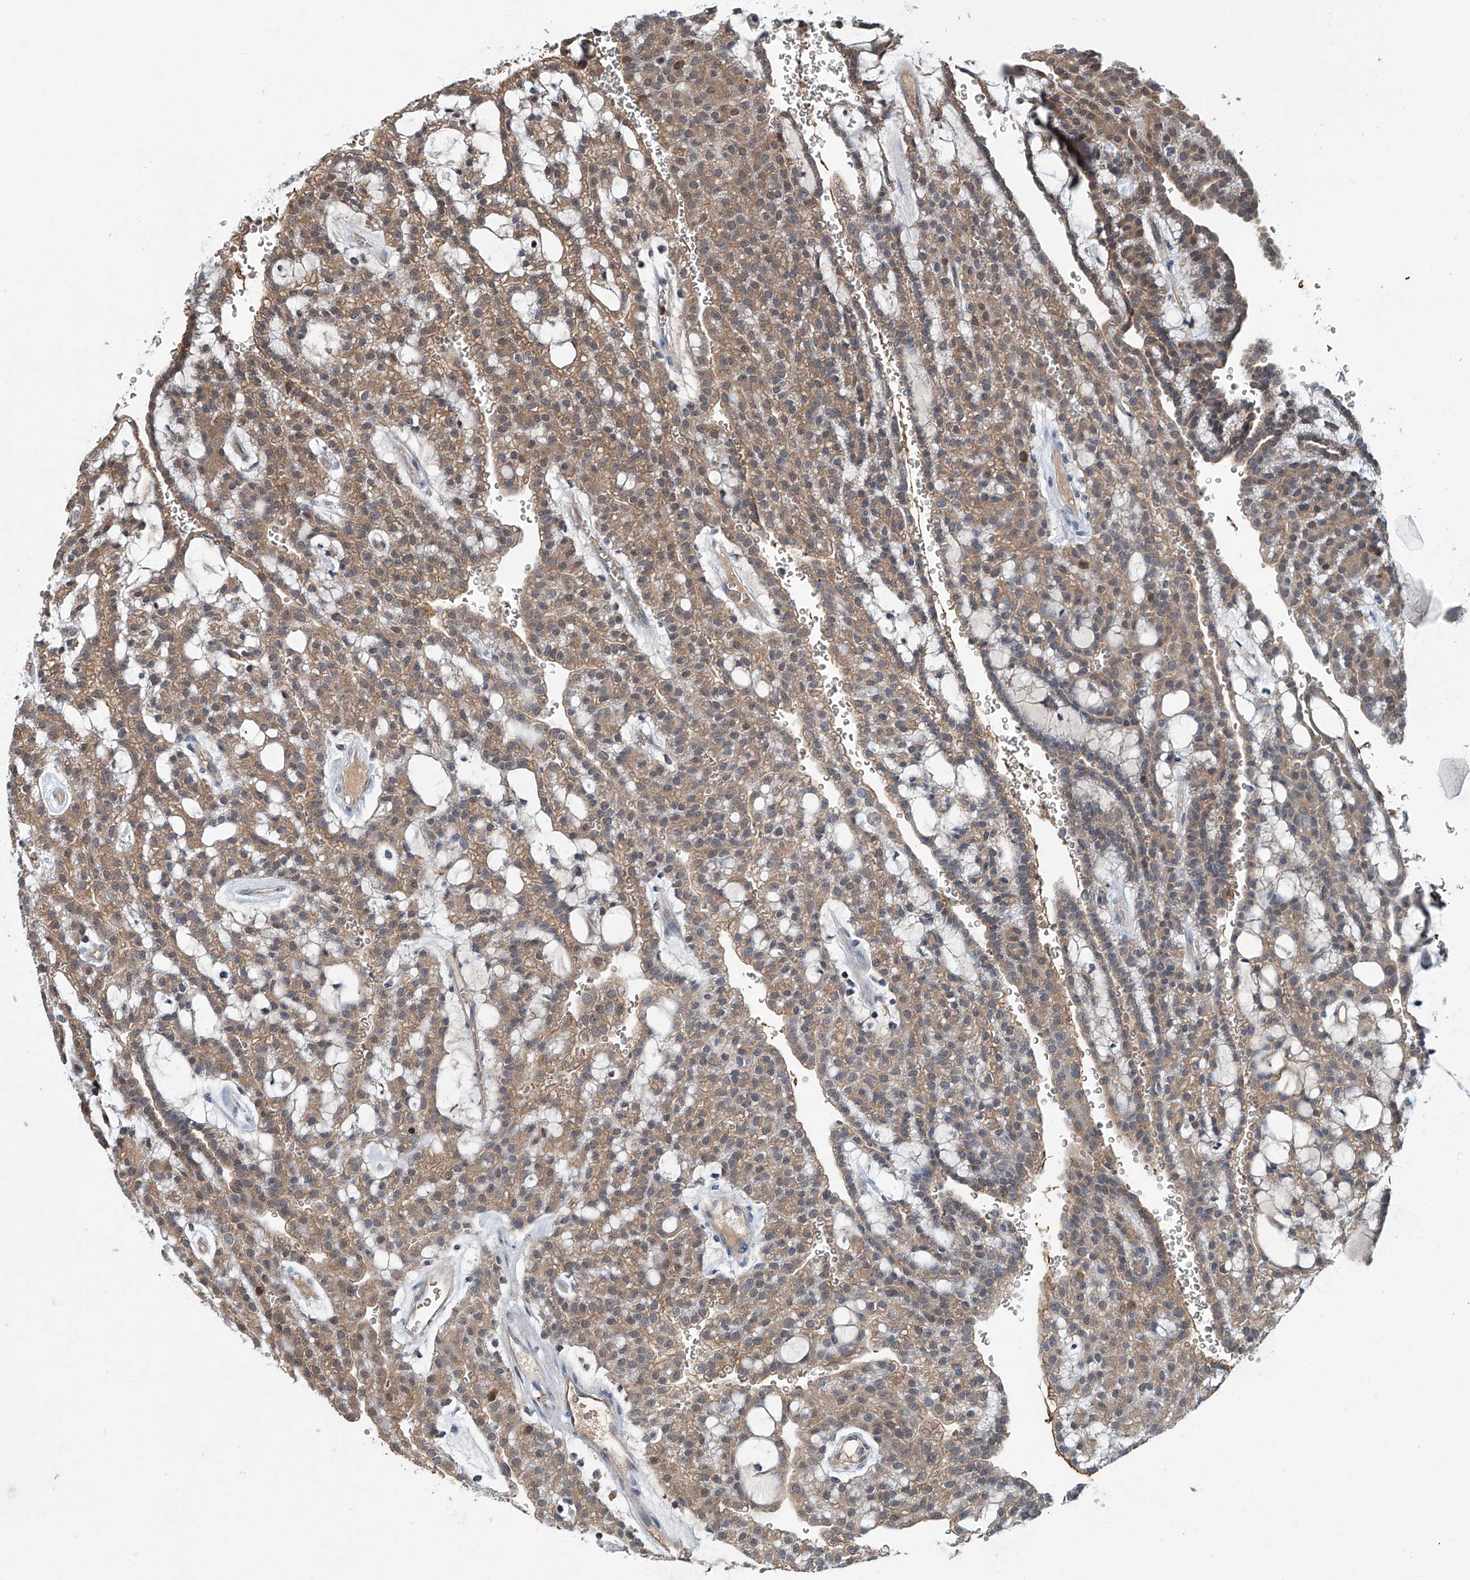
{"staining": {"intensity": "moderate", "quantity": ">75%", "location": "cytoplasmic/membranous"}, "tissue": "renal cancer", "cell_type": "Tumor cells", "image_type": "cancer", "snomed": [{"axis": "morphology", "description": "Adenocarcinoma, NOS"}, {"axis": "topography", "description": "Kidney"}], "caption": "Renal adenocarcinoma tissue shows moderate cytoplasmic/membranous expression in approximately >75% of tumor cells", "gene": "CLK1", "patient": {"sex": "male", "age": 63}}